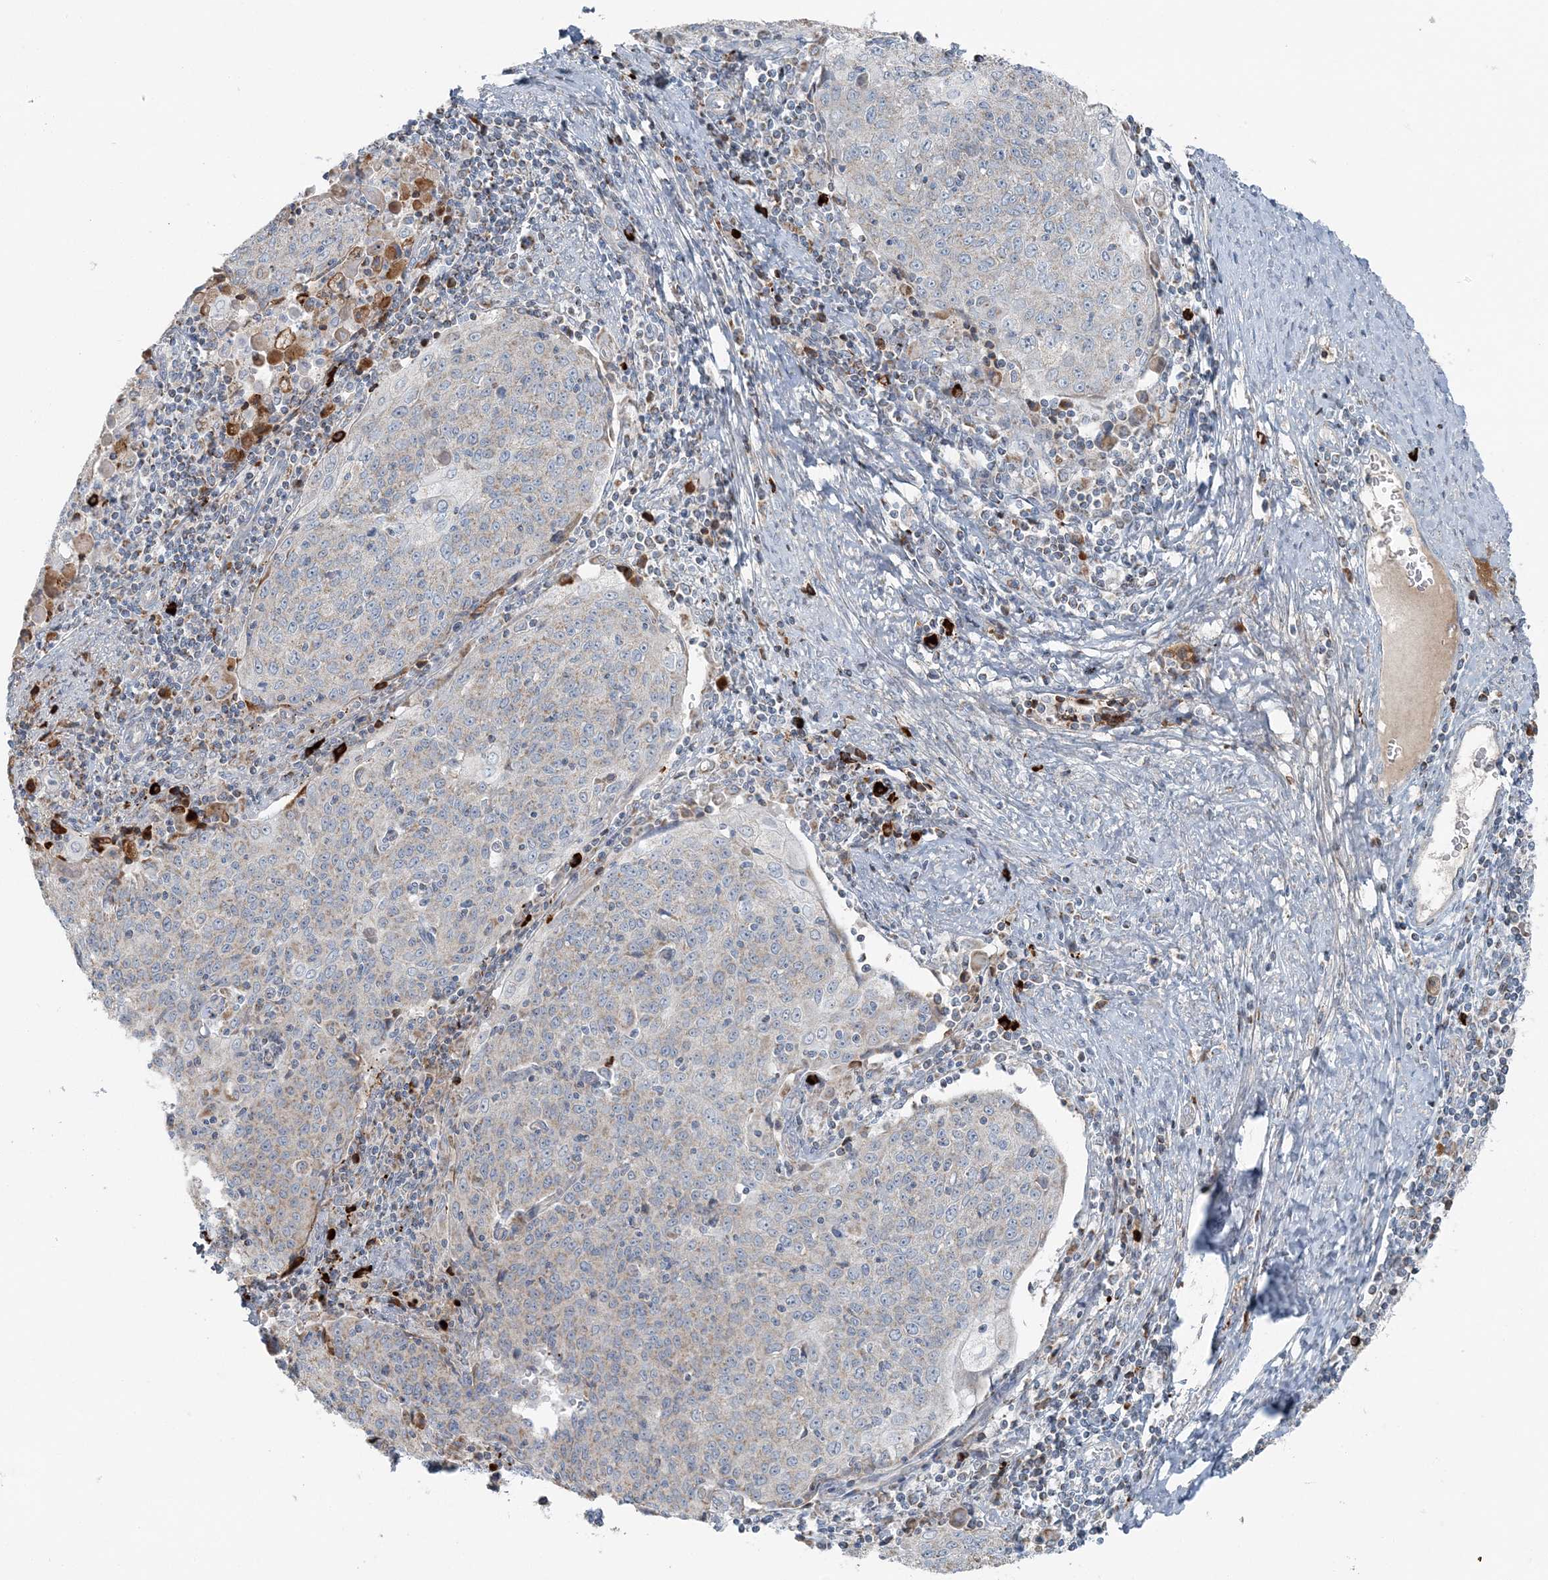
{"staining": {"intensity": "negative", "quantity": "none", "location": "none"}, "tissue": "cervical cancer", "cell_type": "Tumor cells", "image_type": "cancer", "snomed": [{"axis": "morphology", "description": "Squamous cell carcinoma, NOS"}, {"axis": "topography", "description": "Cervix"}], "caption": "High power microscopy image of an immunohistochemistry (IHC) photomicrograph of cervical cancer (squamous cell carcinoma), revealing no significant expression in tumor cells. (DAB (3,3'-diaminobenzidine) immunohistochemistry (IHC) with hematoxylin counter stain).", "gene": "SLC22A16", "patient": {"sex": "female", "age": 48}}